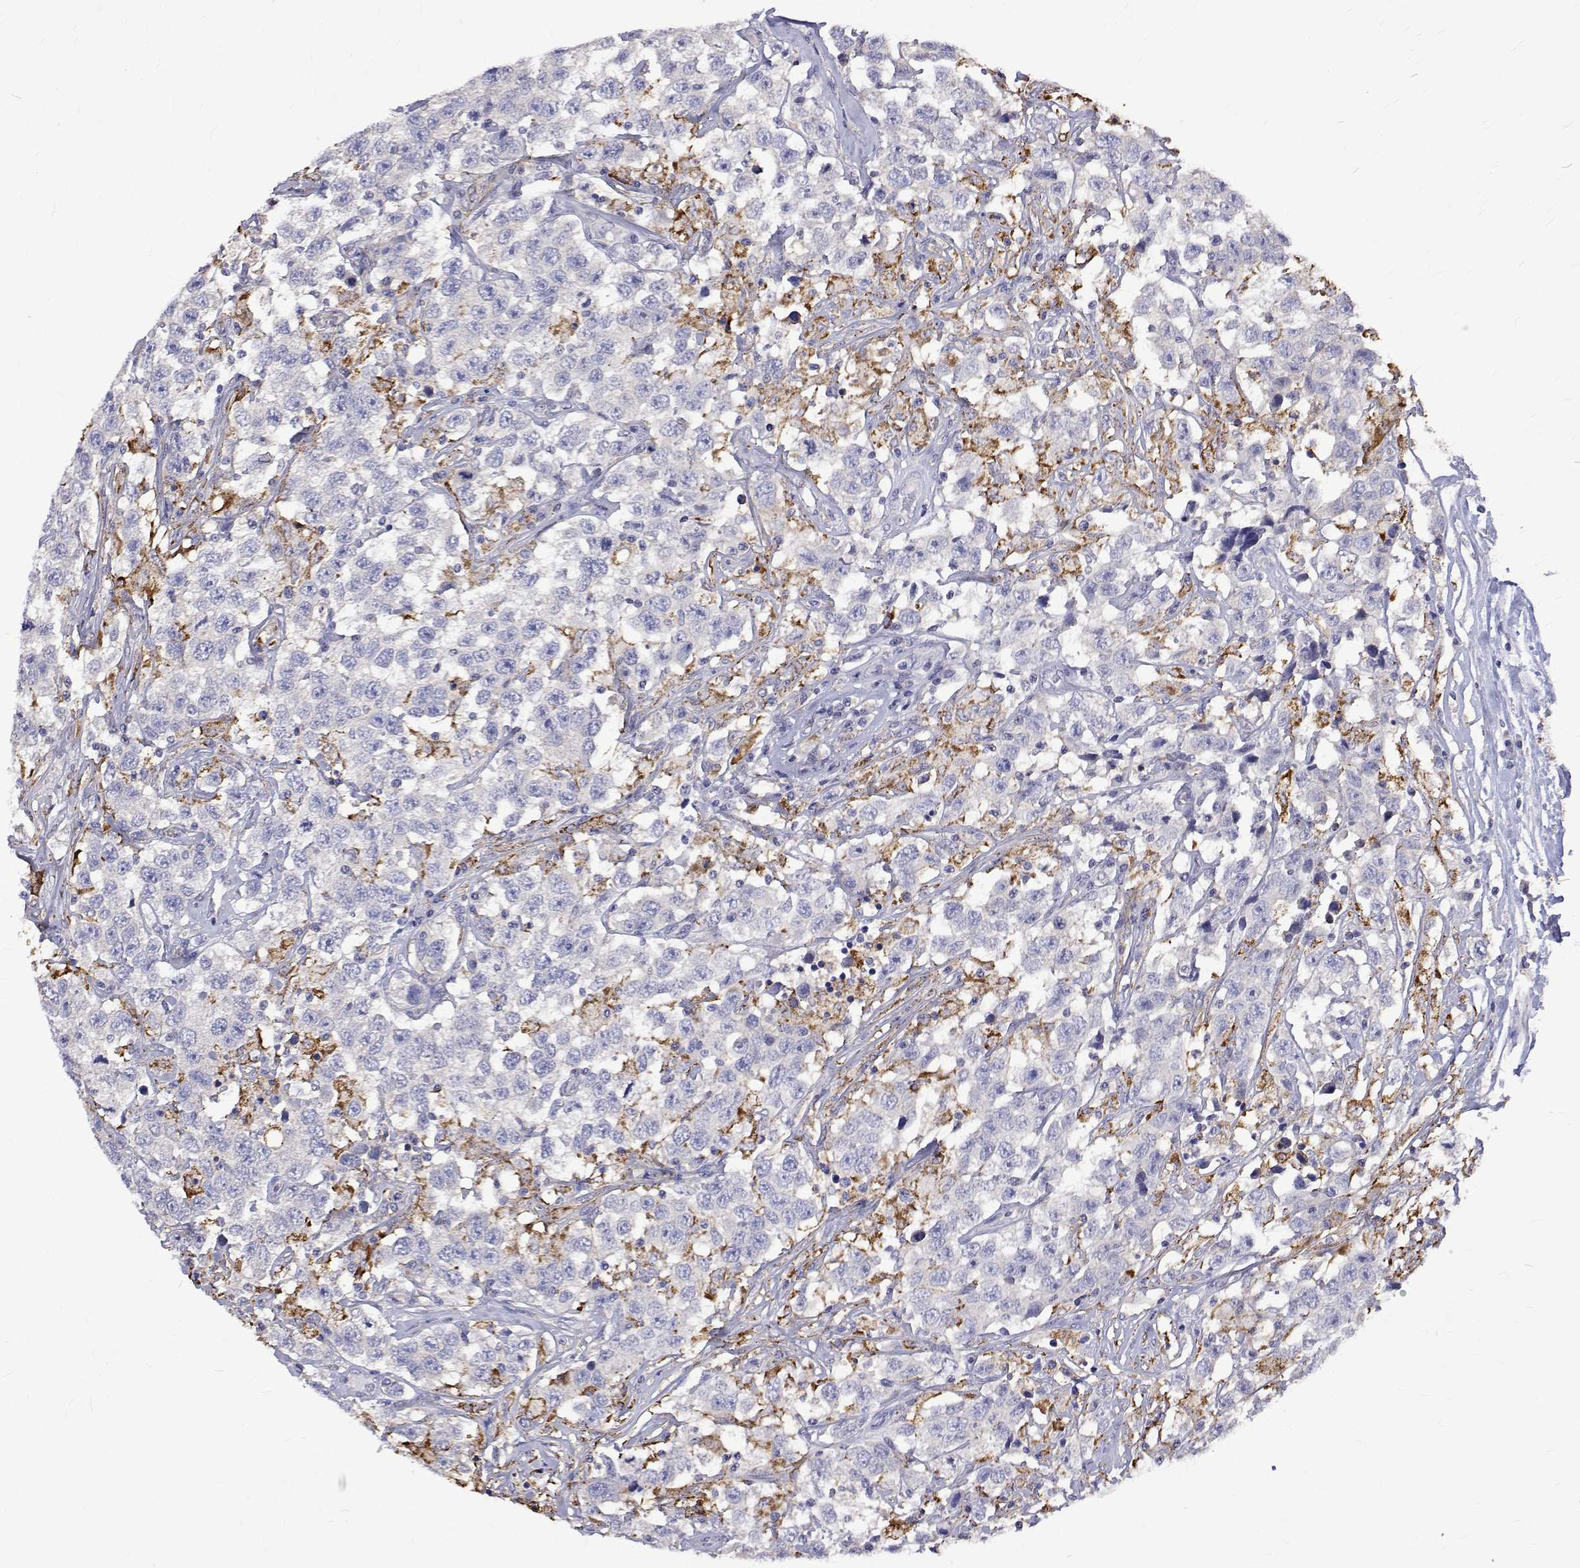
{"staining": {"intensity": "negative", "quantity": "none", "location": "none"}, "tissue": "testis cancer", "cell_type": "Tumor cells", "image_type": "cancer", "snomed": [{"axis": "morphology", "description": "Seminoma, NOS"}, {"axis": "topography", "description": "Testis"}], "caption": "The immunohistochemistry (IHC) photomicrograph has no significant positivity in tumor cells of testis seminoma tissue.", "gene": "PADI1", "patient": {"sex": "male", "age": 41}}